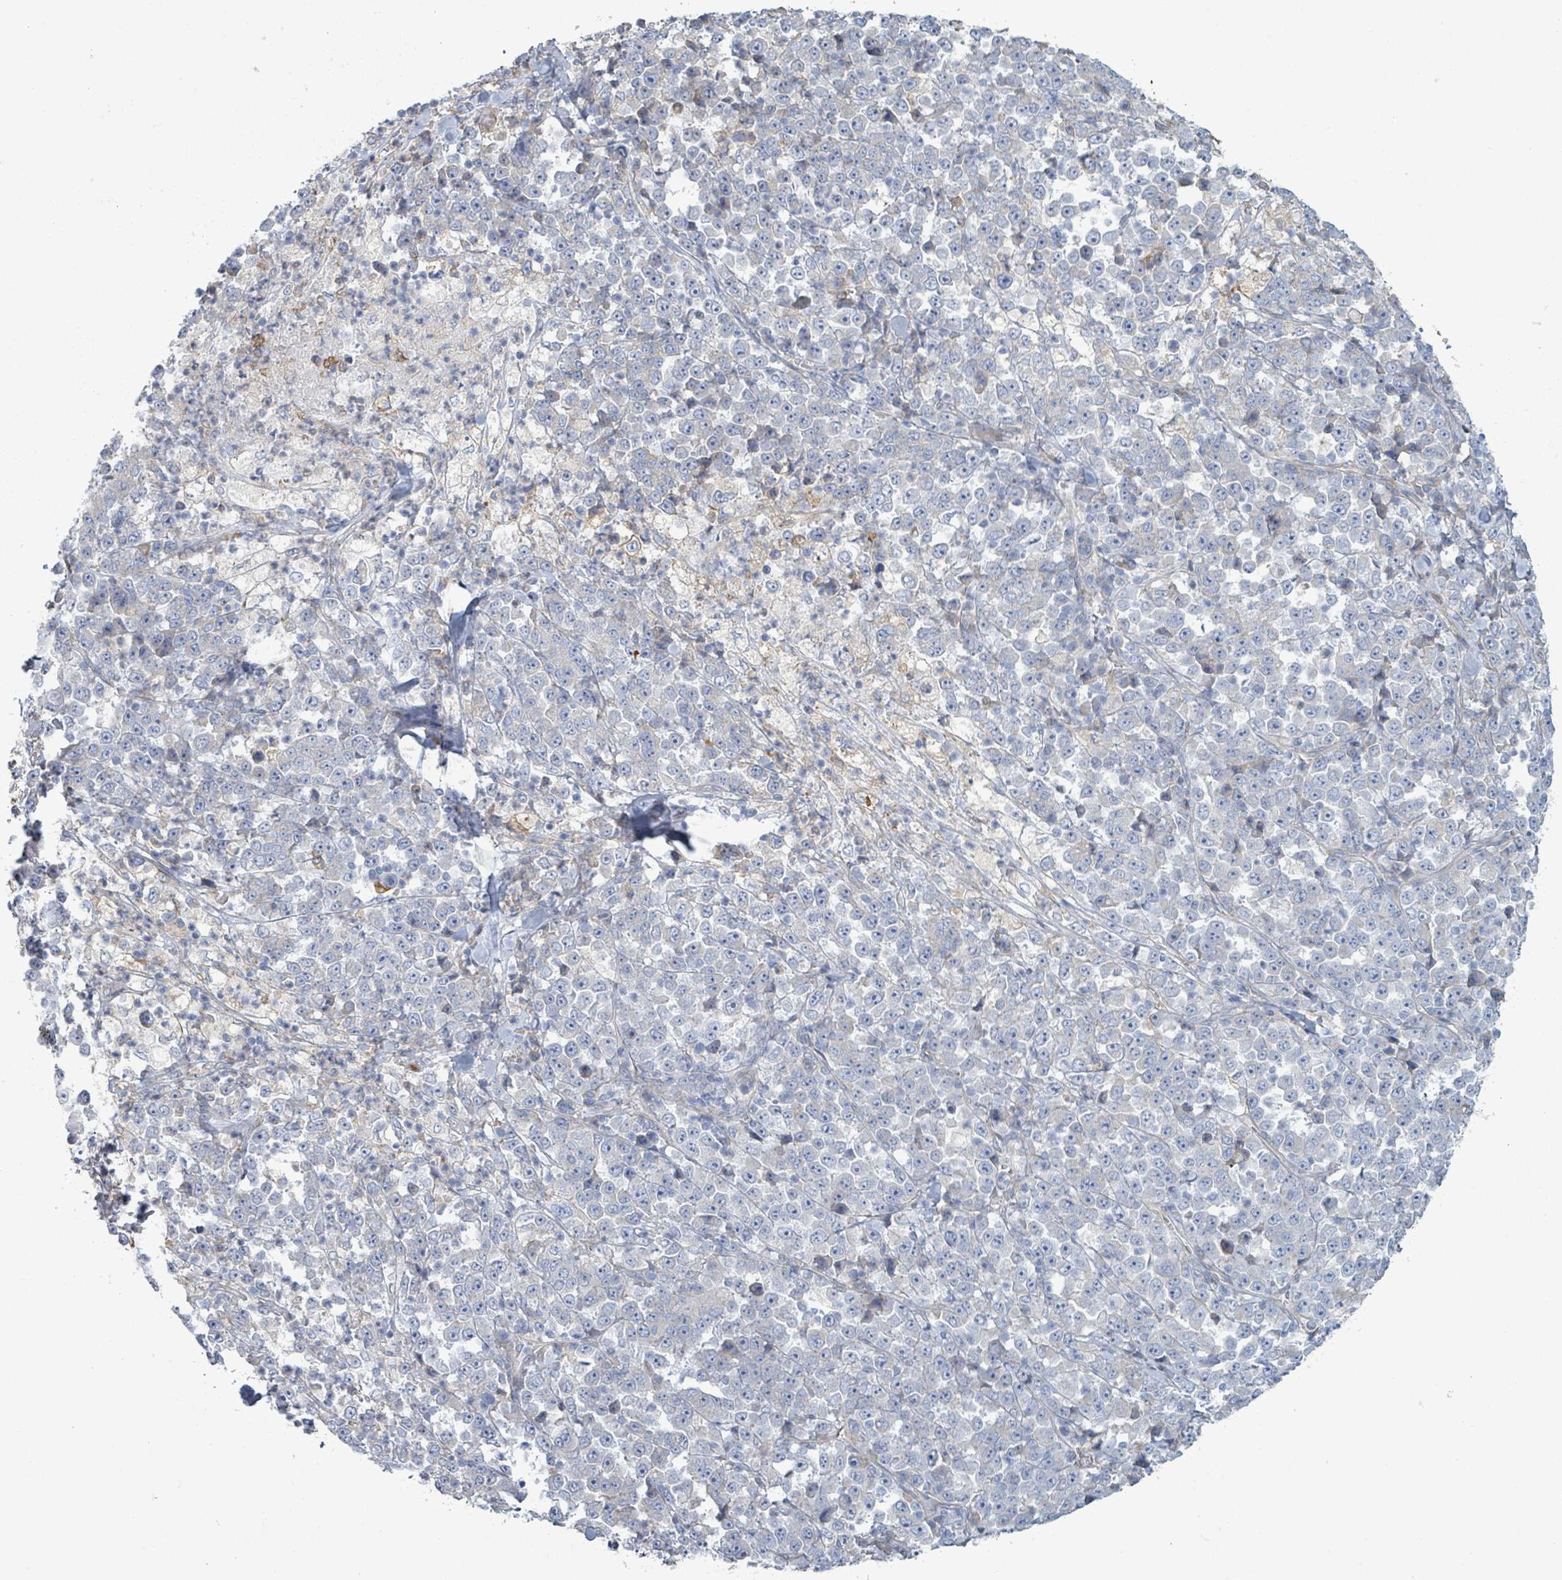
{"staining": {"intensity": "negative", "quantity": "none", "location": "none"}, "tissue": "stomach cancer", "cell_type": "Tumor cells", "image_type": "cancer", "snomed": [{"axis": "morphology", "description": "Normal tissue, NOS"}, {"axis": "morphology", "description": "Adenocarcinoma, NOS"}, {"axis": "topography", "description": "Stomach, upper"}, {"axis": "topography", "description": "Stomach"}], "caption": "High power microscopy image of an immunohistochemistry micrograph of adenocarcinoma (stomach), revealing no significant staining in tumor cells.", "gene": "COL13A1", "patient": {"sex": "male", "age": 59}}